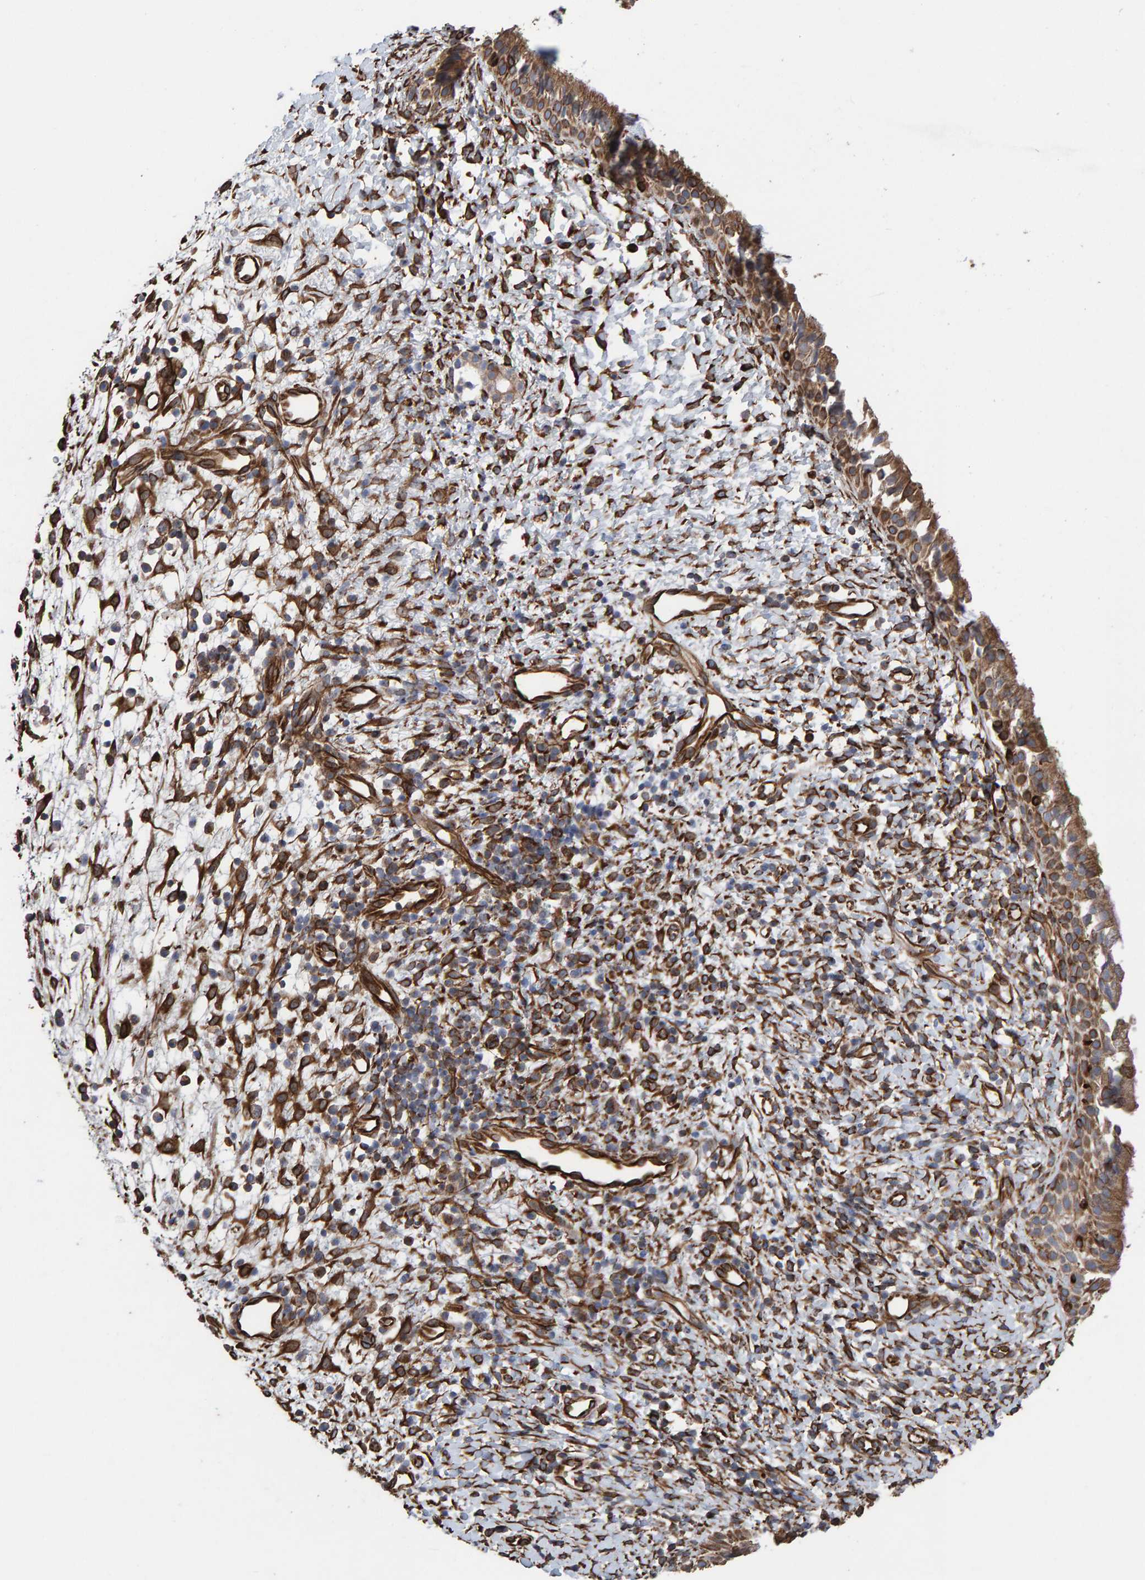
{"staining": {"intensity": "moderate", "quantity": ">75%", "location": "cytoplasmic/membranous"}, "tissue": "nasopharynx", "cell_type": "Respiratory epithelial cells", "image_type": "normal", "snomed": [{"axis": "morphology", "description": "Normal tissue, NOS"}, {"axis": "topography", "description": "Nasopharynx"}], "caption": "Immunohistochemistry (IHC) staining of benign nasopharynx, which exhibits medium levels of moderate cytoplasmic/membranous positivity in about >75% of respiratory epithelial cells indicating moderate cytoplasmic/membranous protein expression. The staining was performed using DAB (3,3'-diaminobenzidine) (brown) for protein detection and nuclei were counterstained in hematoxylin (blue).", "gene": "ZNF347", "patient": {"sex": "male", "age": 22}}